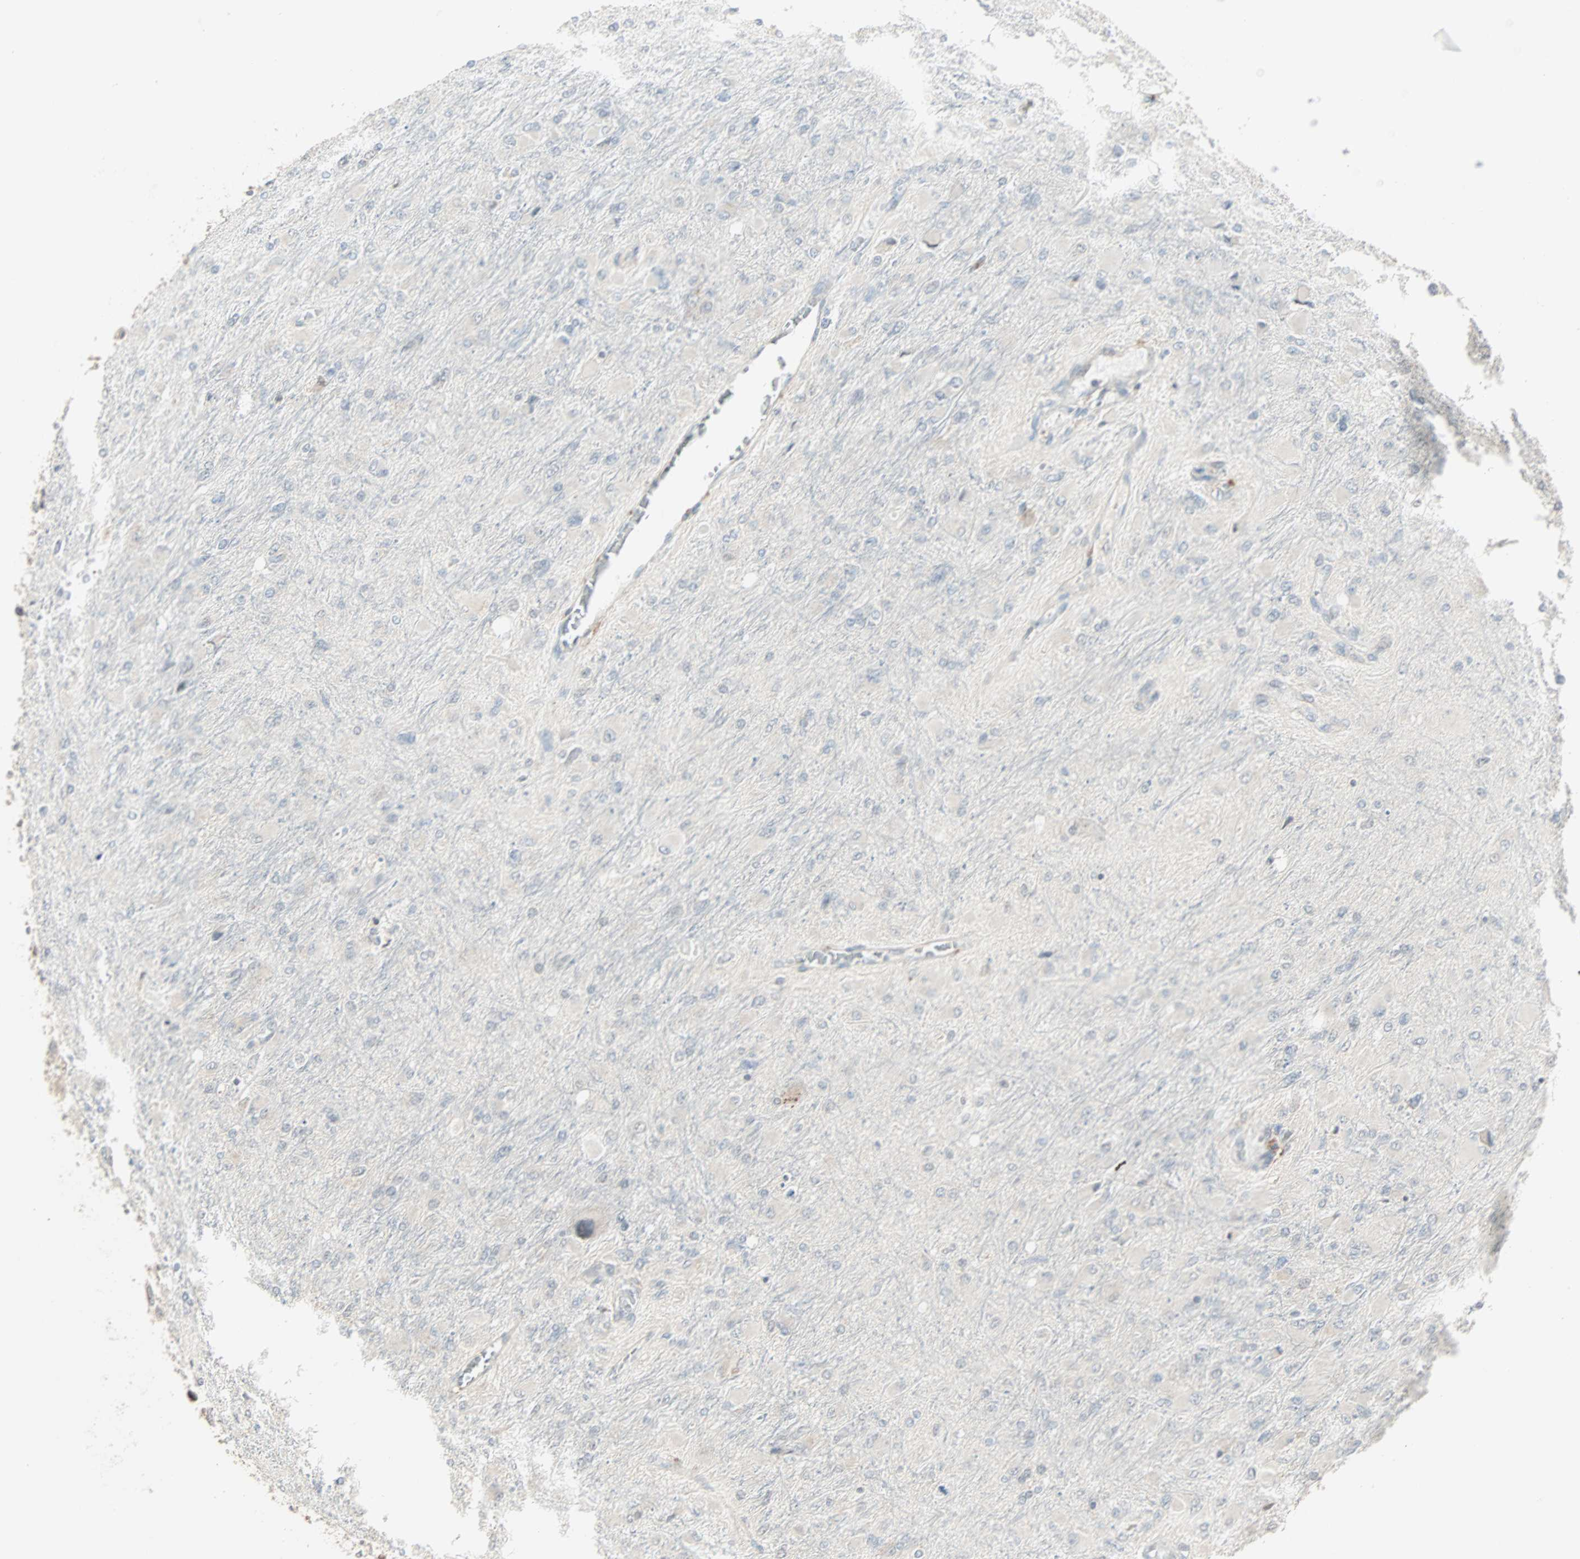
{"staining": {"intensity": "weak", "quantity": "<25%", "location": "cytoplasmic/membranous"}, "tissue": "glioma", "cell_type": "Tumor cells", "image_type": "cancer", "snomed": [{"axis": "morphology", "description": "Glioma, malignant, High grade"}, {"axis": "topography", "description": "Cerebral cortex"}], "caption": "Immunohistochemistry (IHC) of human malignant glioma (high-grade) reveals no staining in tumor cells.", "gene": "KDM4A", "patient": {"sex": "female", "age": 36}}